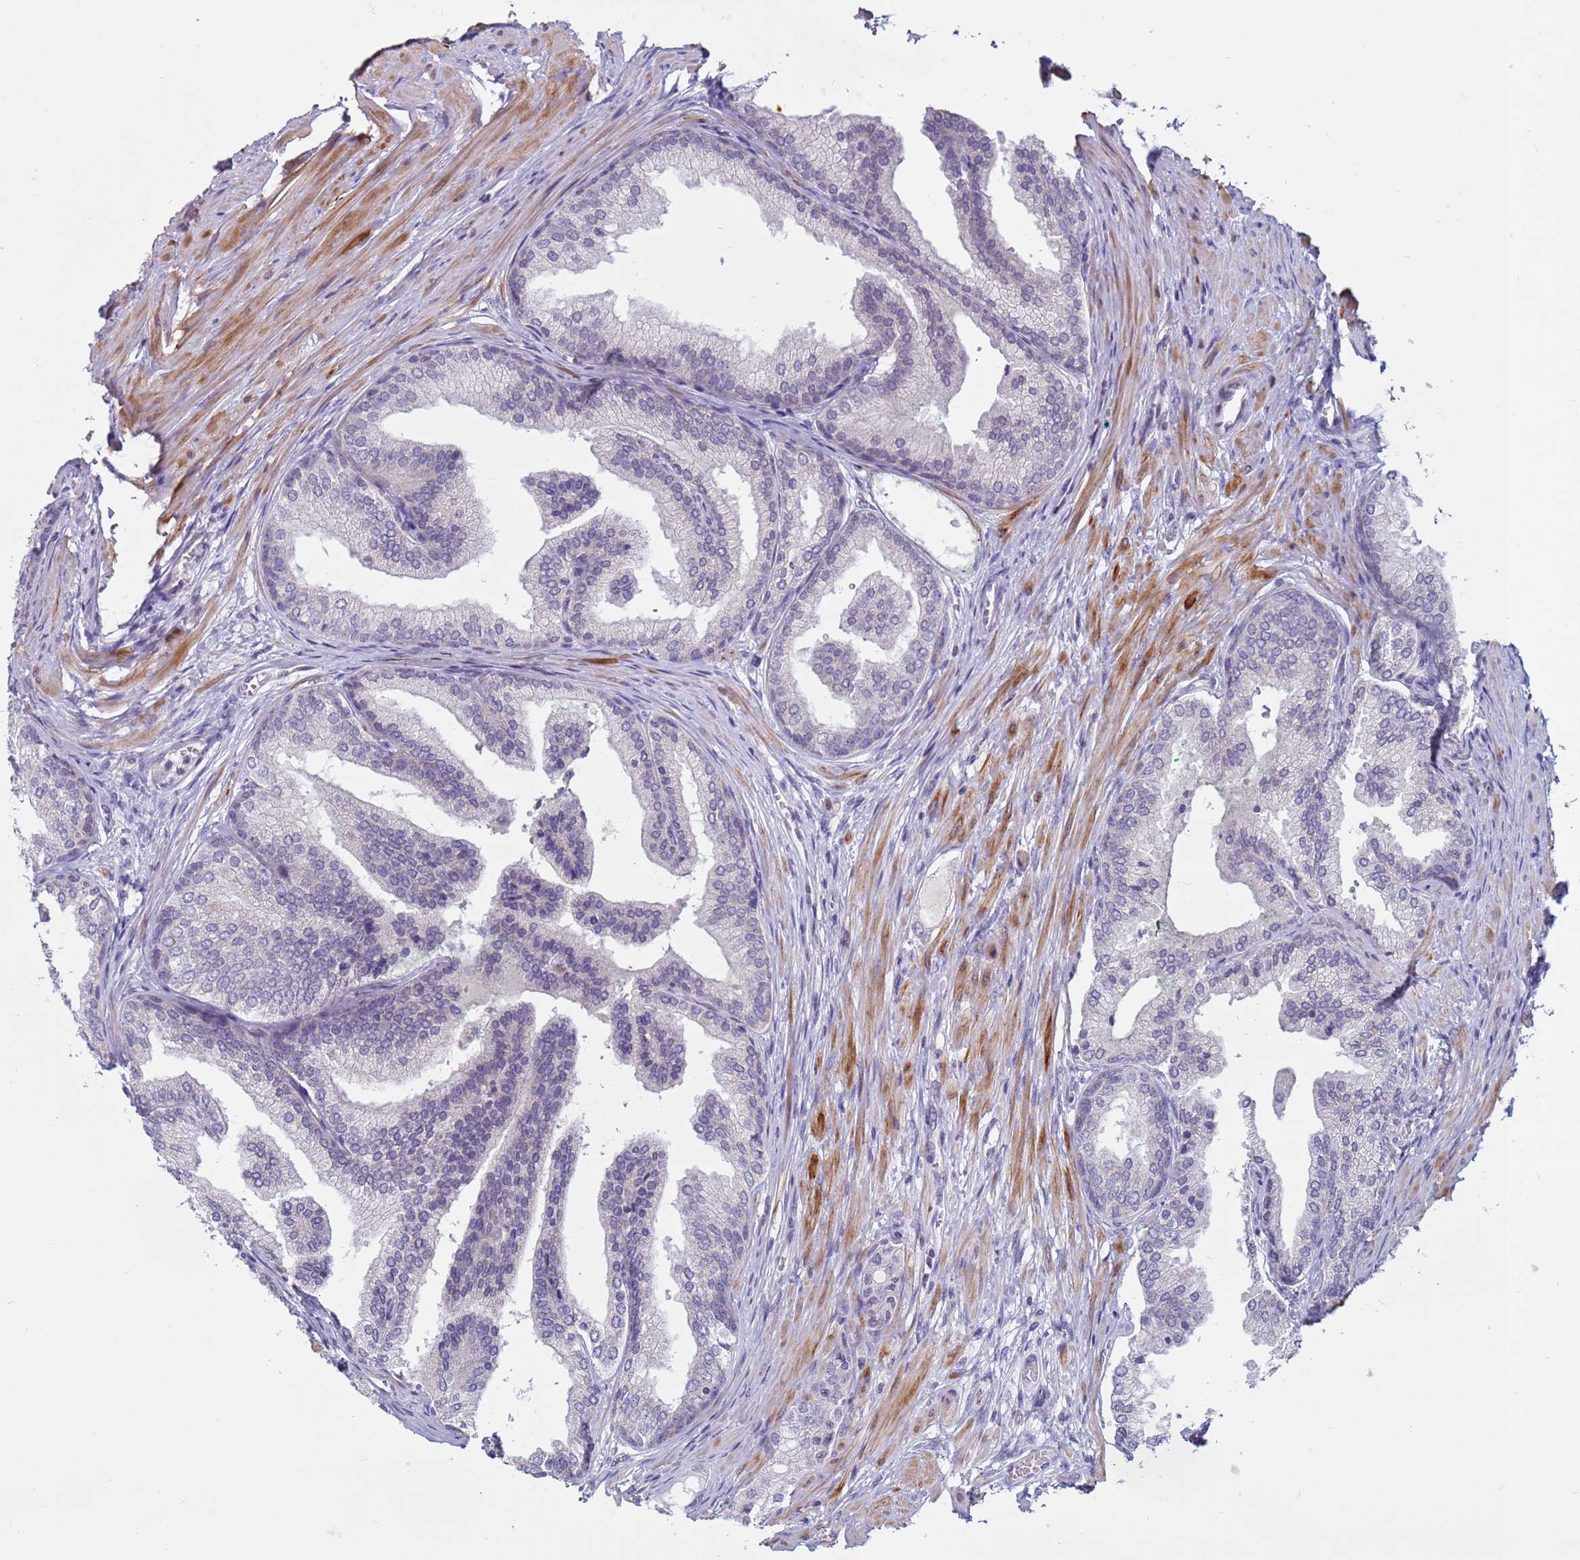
{"staining": {"intensity": "negative", "quantity": "none", "location": "none"}, "tissue": "prostate cancer", "cell_type": "Tumor cells", "image_type": "cancer", "snomed": [{"axis": "morphology", "description": "Adenocarcinoma, High grade"}, {"axis": "topography", "description": "Prostate"}], "caption": "An image of human prostate adenocarcinoma (high-grade) is negative for staining in tumor cells.", "gene": "CDK2AP2", "patient": {"sex": "male", "age": 59}}